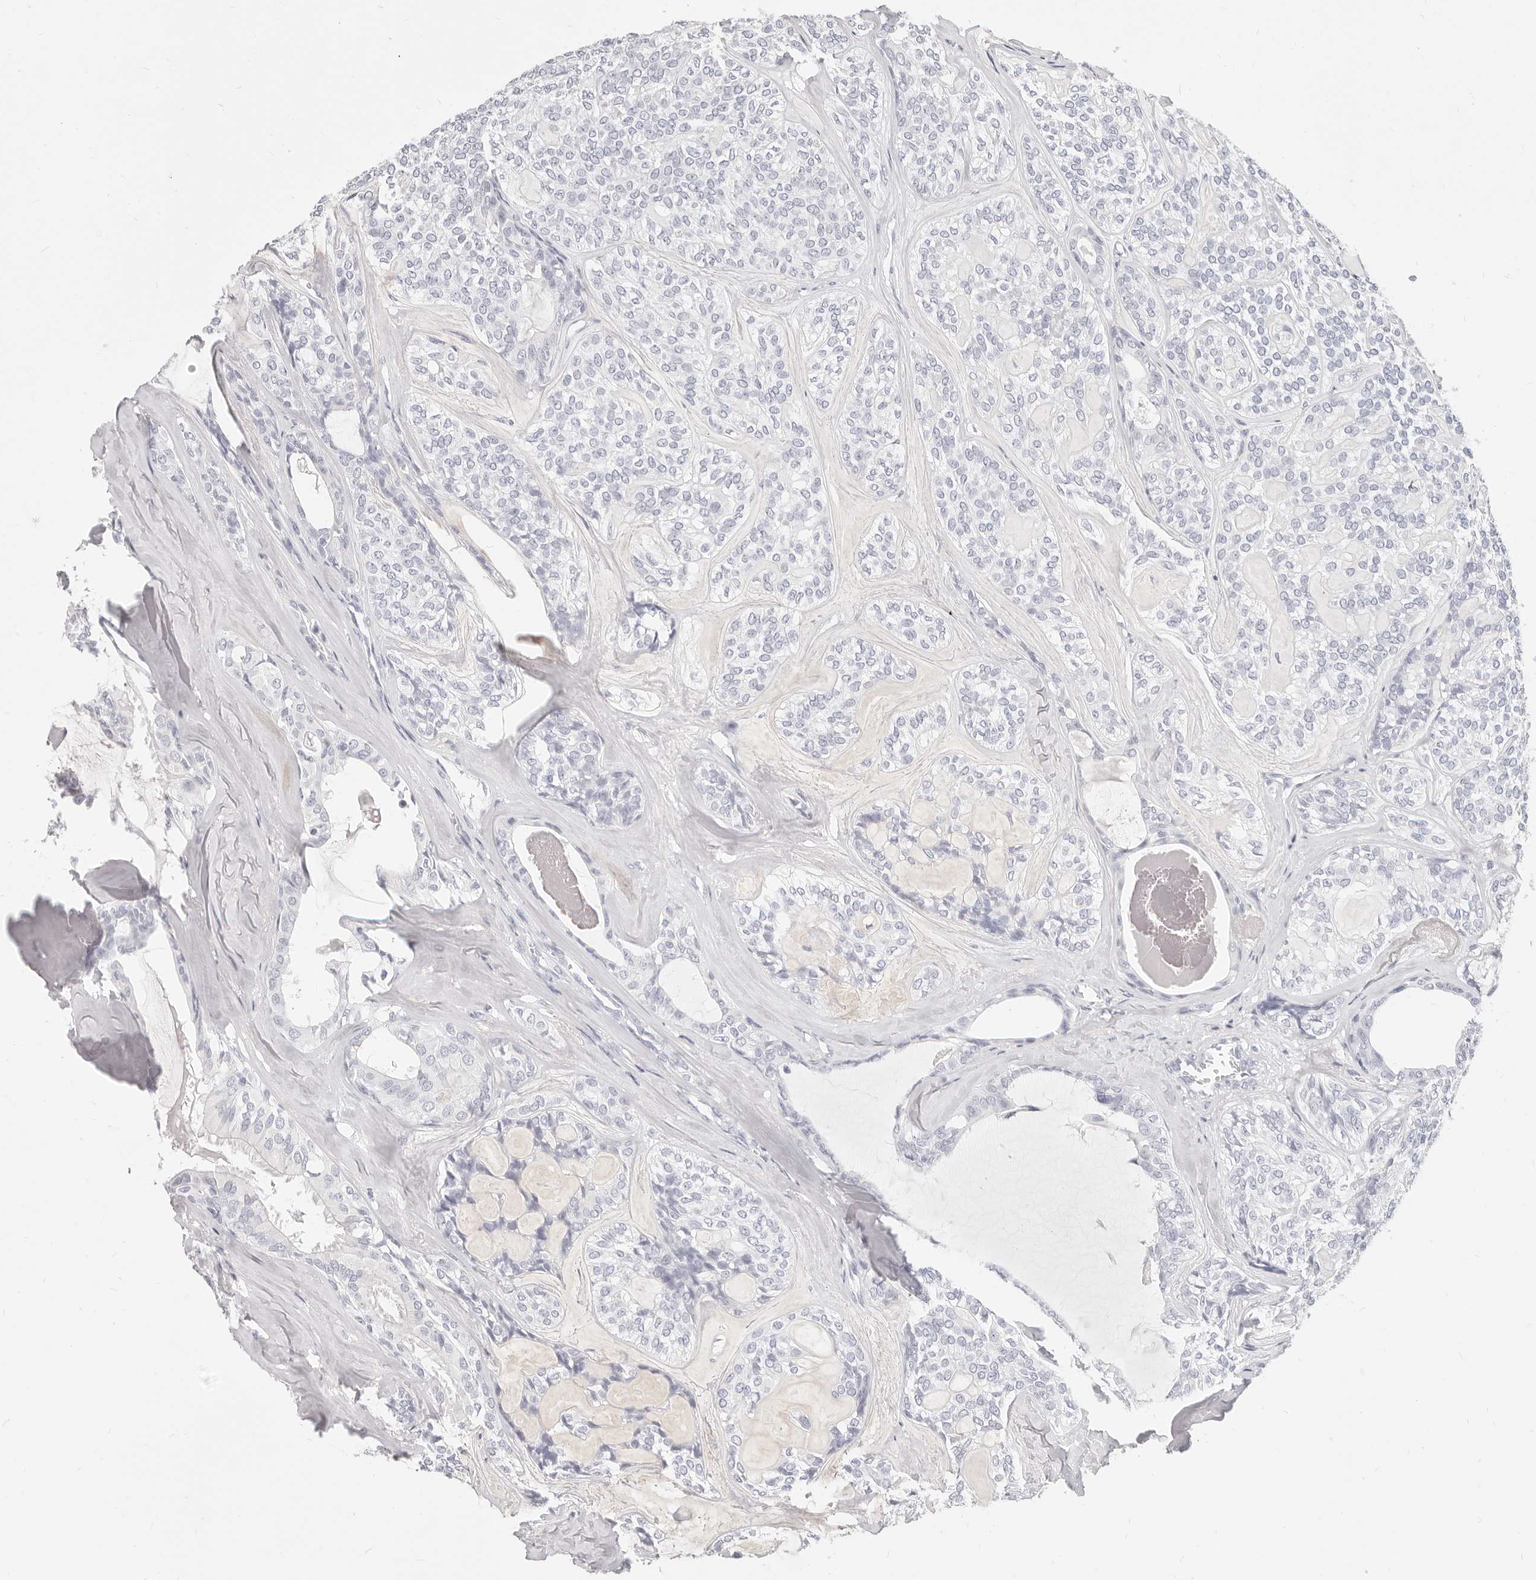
{"staining": {"intensity": "negative", "quantity": "none", "location": "none"}, "tissue": "head and neck cancer", "cell_type": "Tumor cells", "image_type": "cancer", "snomed": [{"axis": "morphology", "description": "Adenocarcinoma, NOS"}, {"axis": "topography", "description": "Head-Neck"}], "caption": "DAB immunohistochemical staining of adenocarcinoma (head and neck) shows no significant expression in tumor cells.", "gene": "CAMP", "patient": {"sex": "male", "age": 66}}